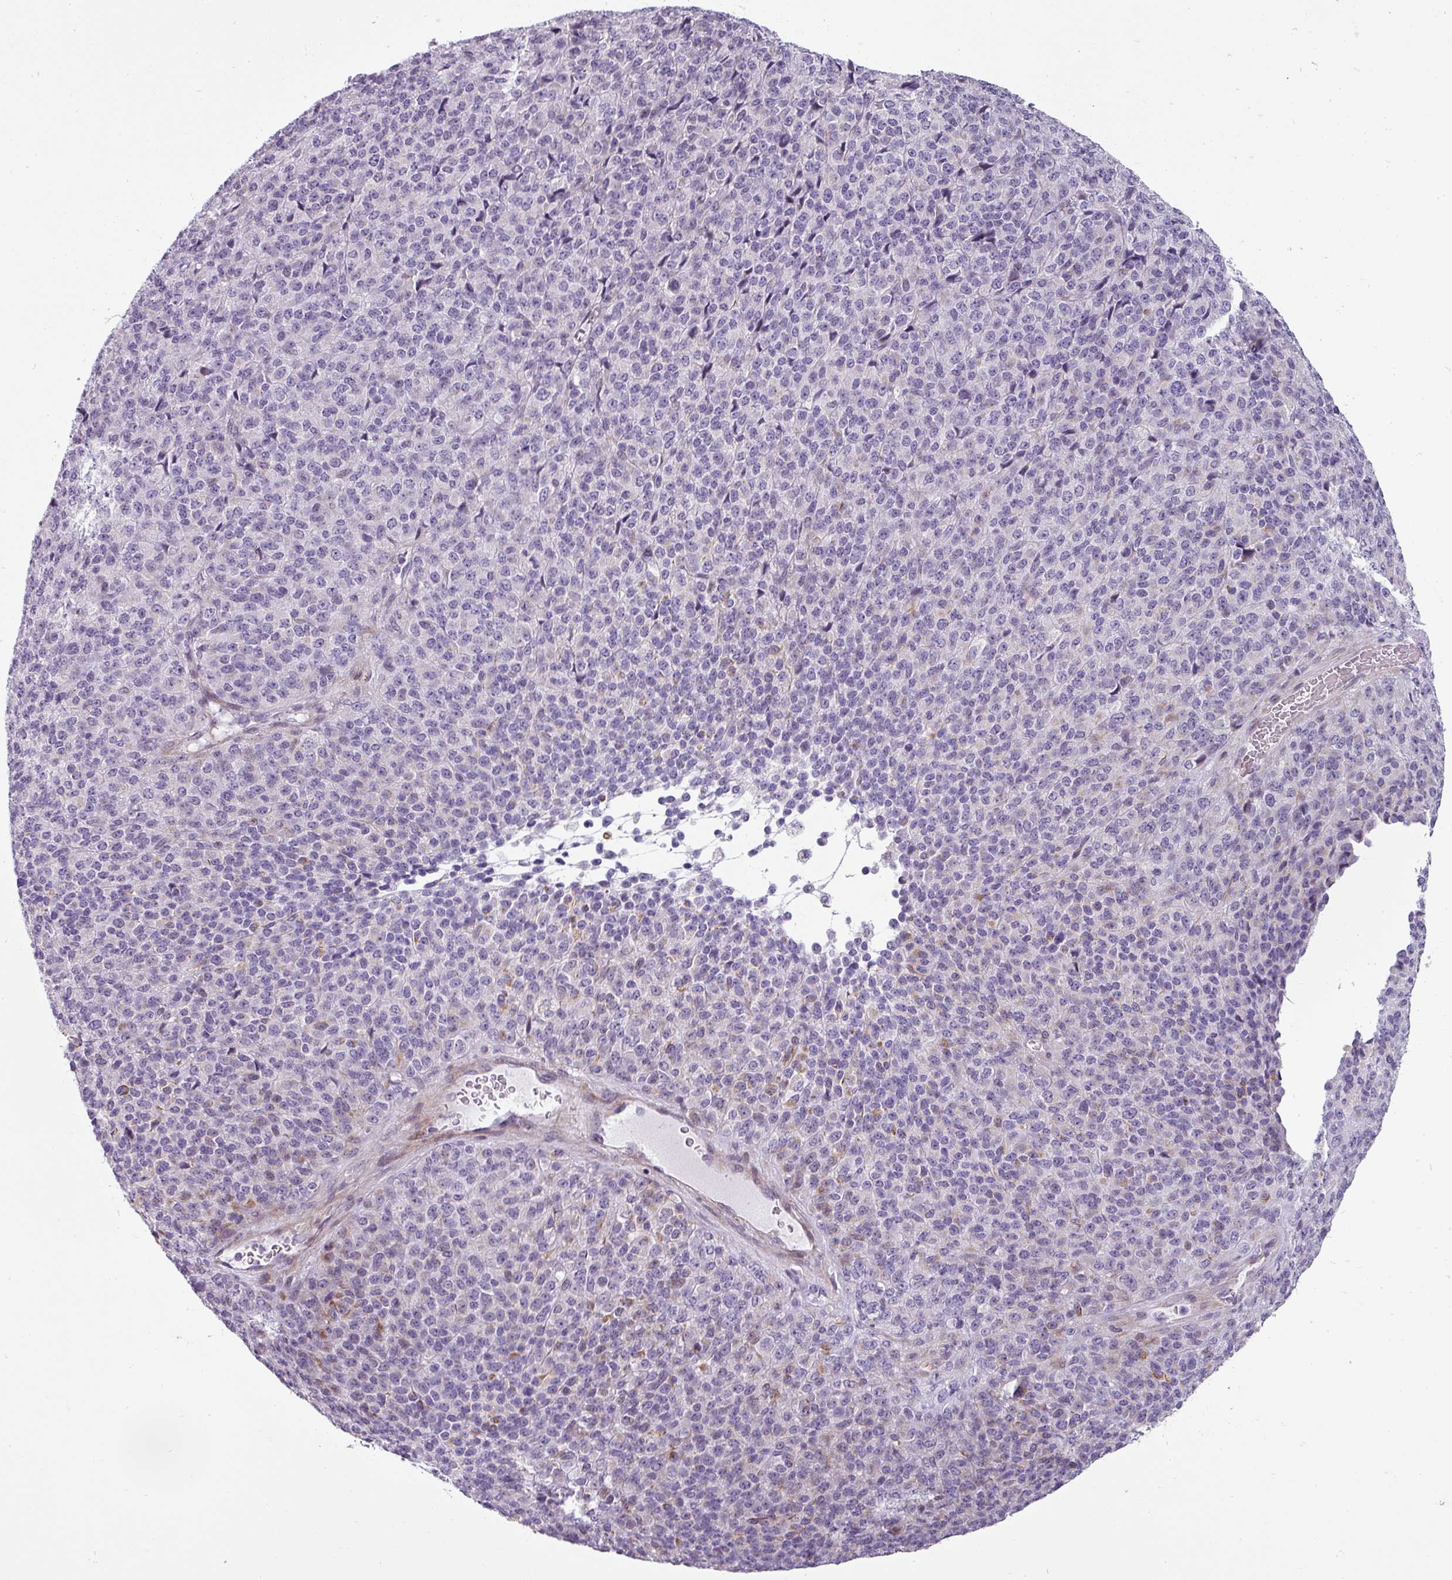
{"staining": {"intensity": "negative", "quantity": "none", "location": "none"}, "tissue": "melanoma", "cell_type": "Tumor cells", "image_type": "cancer", "snomed": [{"axis": "morphology", "description": "Malignant melanoma, Metastatic site"}, {"axis": "topography", "description": "Brain"}], "caption": "A high-resolution histopathology image shows immunohistochemistry (IHC) staining of malignant melanoma (metastatic site), which demonstrates no significant expression in tumor cells.", "gene": "CHRDL1", "patient": {"sex": "female", "age": 56}}